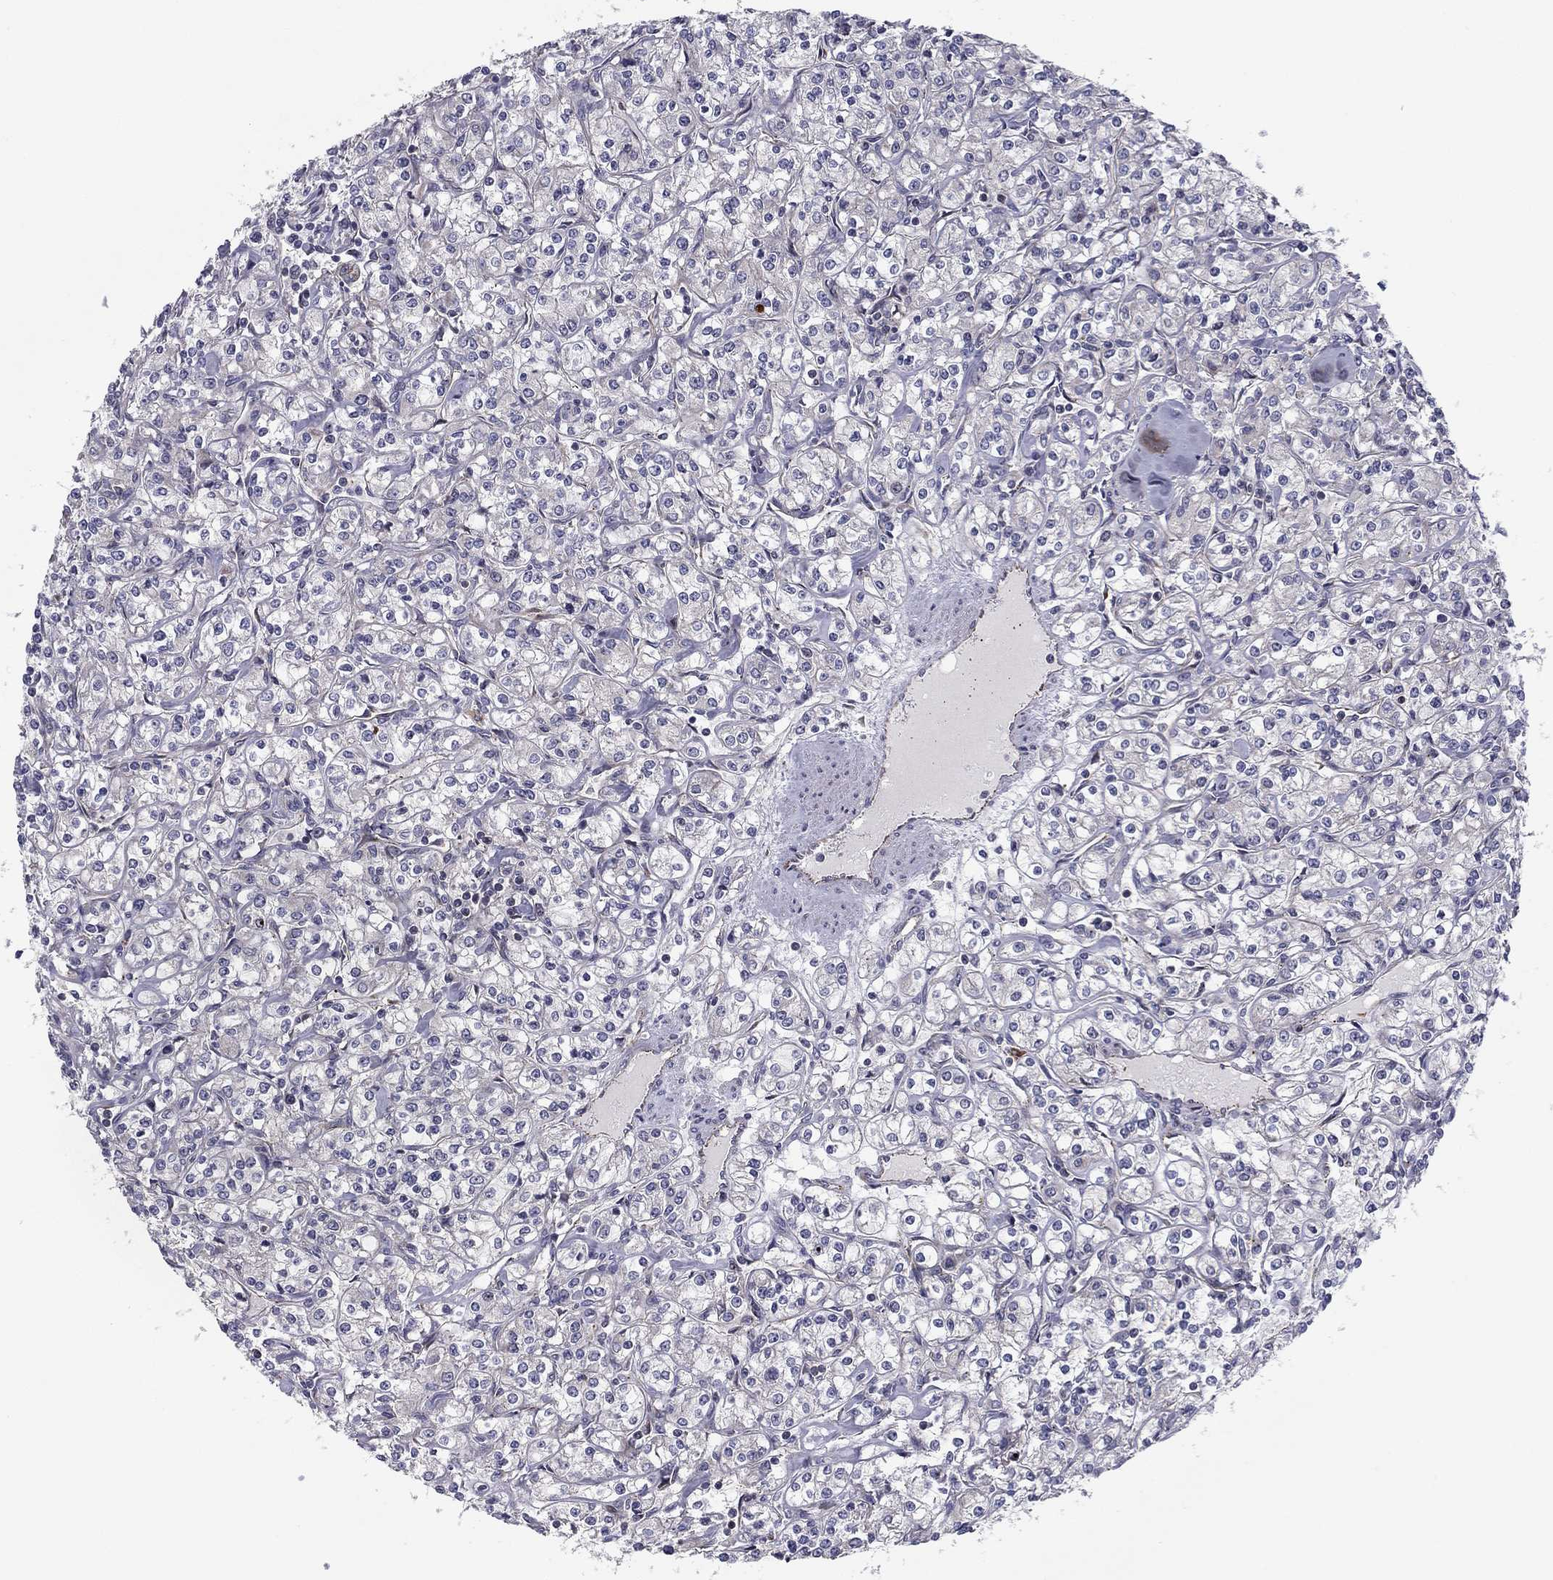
{"staining": {"intensity": "negative", "quantity": "none", "location": "none"}, "tissue": "renal cancer", "cell_type": "Tumor cells", "image_type": "cancer", "snomed": [{"axis": "morphology", "description": "Adenocarcinoma, NOS"}, {"axis": "topography", "description": "Kidney"}], "caption": "A high-resolution photomicrograph shows immunohistochemistry staining of renal cancer (adenocarcinoma), which reveals no significant staining in tumor cells.", "gene": "CLSTN1", "patient": {"sex": "male", "age": 77}}